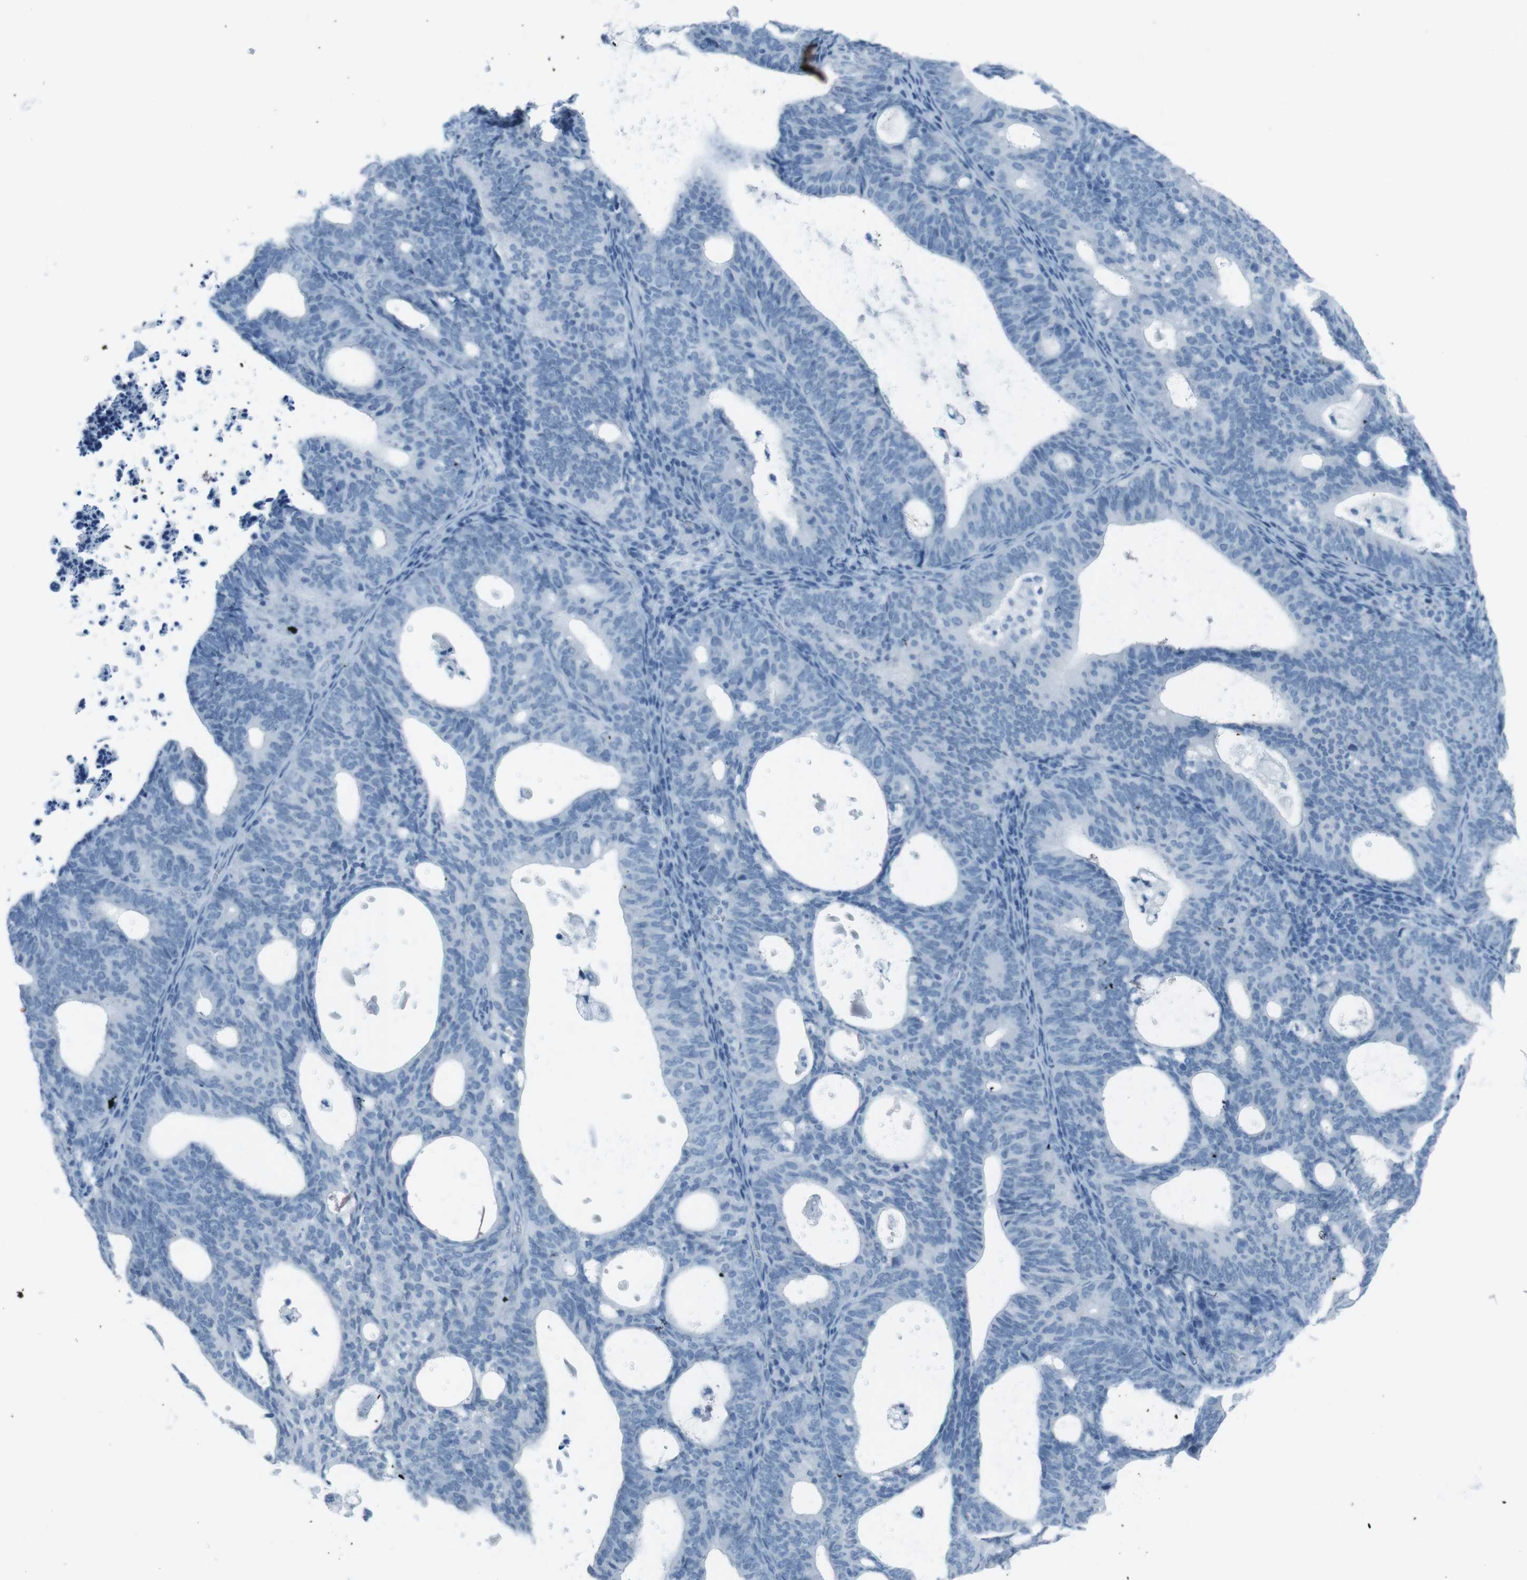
{"staining": {"intensity": "negative", "quantity": "none", "location": "none"}, "tissue": "endometrial cancer", "cell_type": "Tumor cells", "image_type": "cancer", "snomed": [{"axis": "morphology", "description": "Adenocarcinoma, NOS"}, {"axis": "topography", "description": "Uterus"}], "caption": "Endometrial cancer stained for a protein using immunohistochemistry demonstrates no positivity tumor cells.", "gene": "TMEM207", "patient": {"sex": "female", "age": 83}}